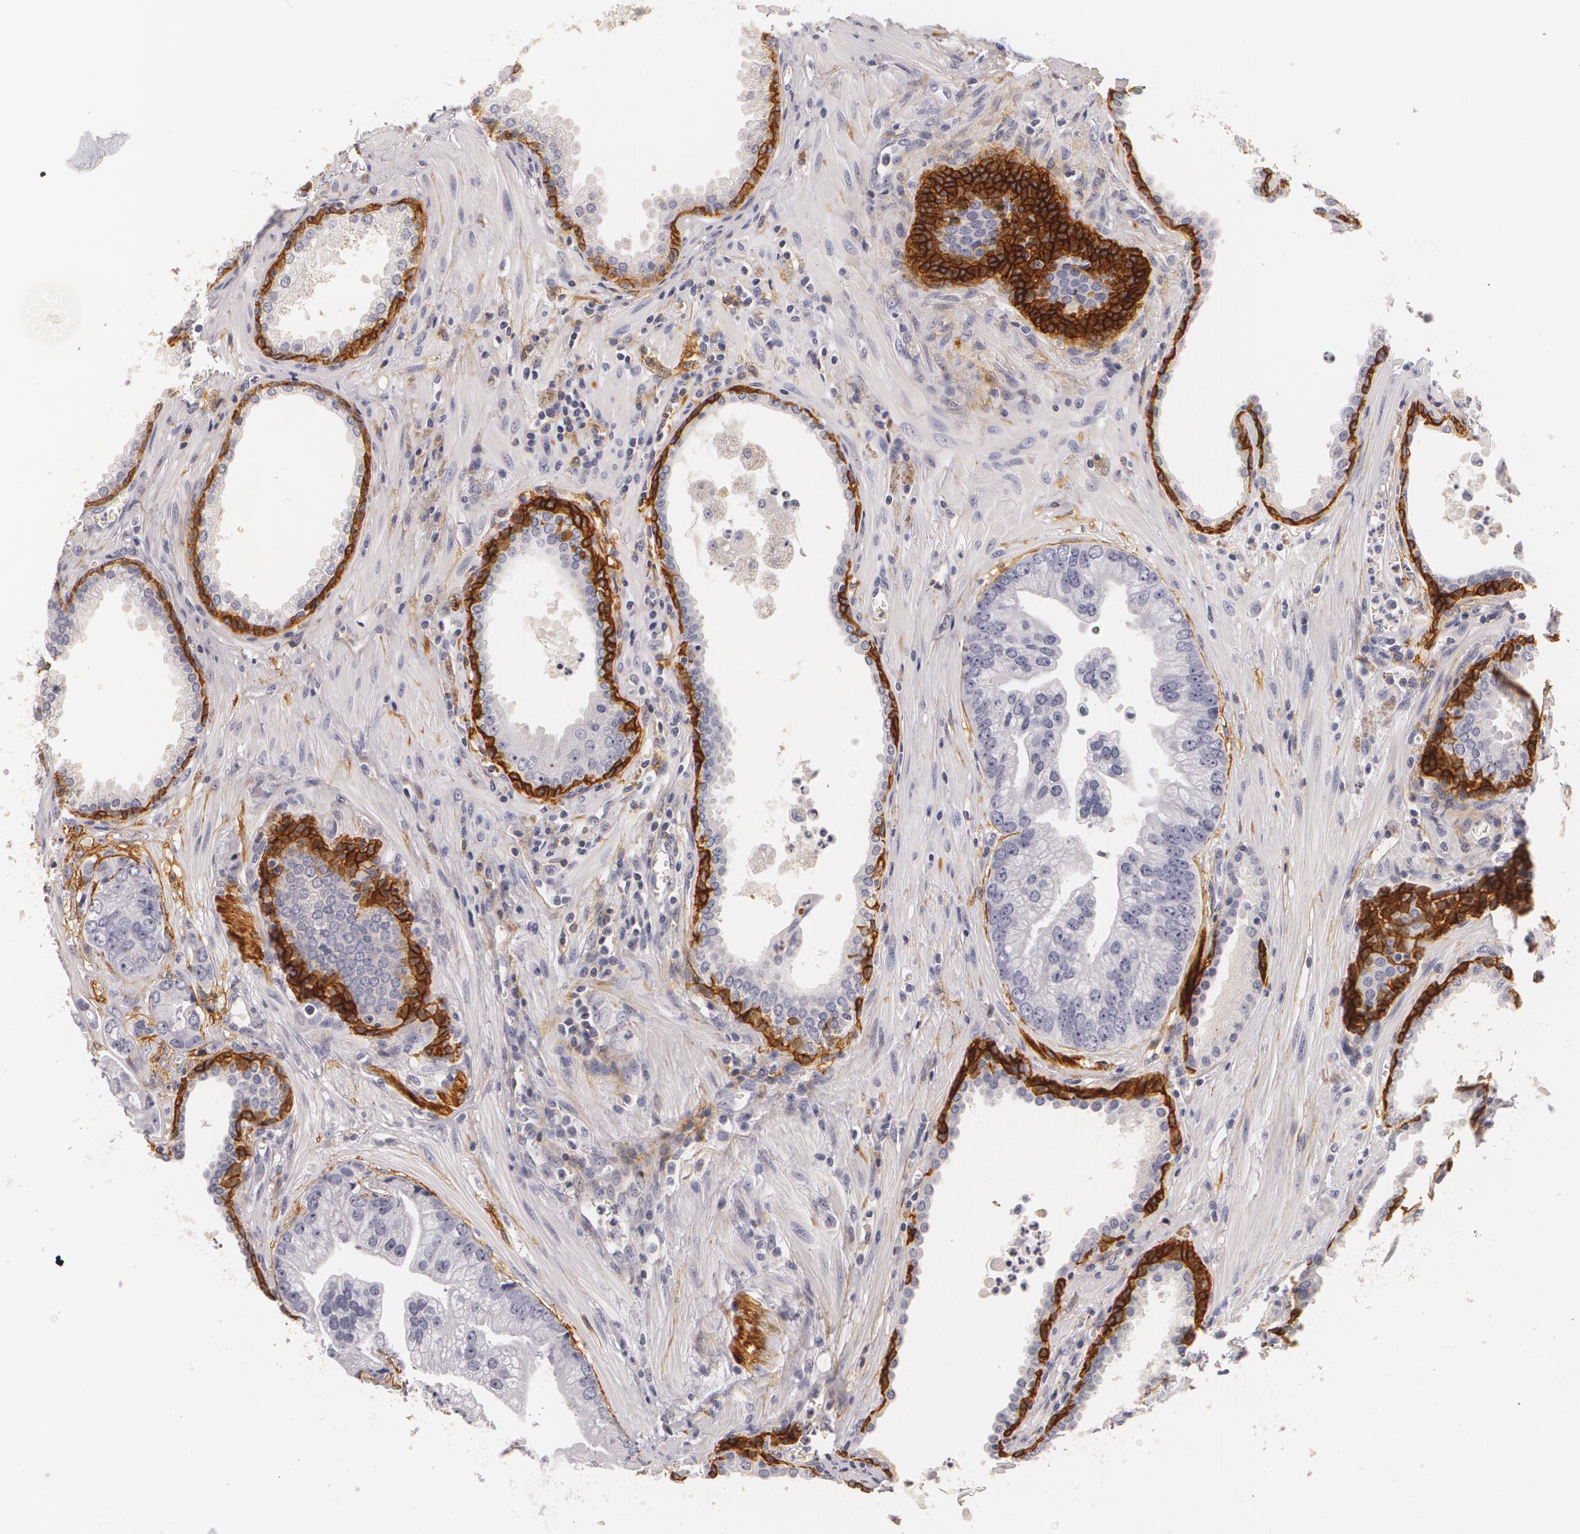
{"staining": {"intensity": "negative", "quantity": "none", "location": "none"}, "tissue": "prostate cancer", "cell_type": "Tumor cells", "image_type": "cancer", "snomed": [{"axis": "morphology", "description": "Adenocarcinoma, Low grade"}, {"axis": "topography", "description": "Prostate"}], "caption": "Photomicrograph shows no protein positivity in tumor cells of low-grade adenocarcinoma (prostate) tissue.", "gene": "NGFR", "patient": {"sex": "male", "age": 65}}